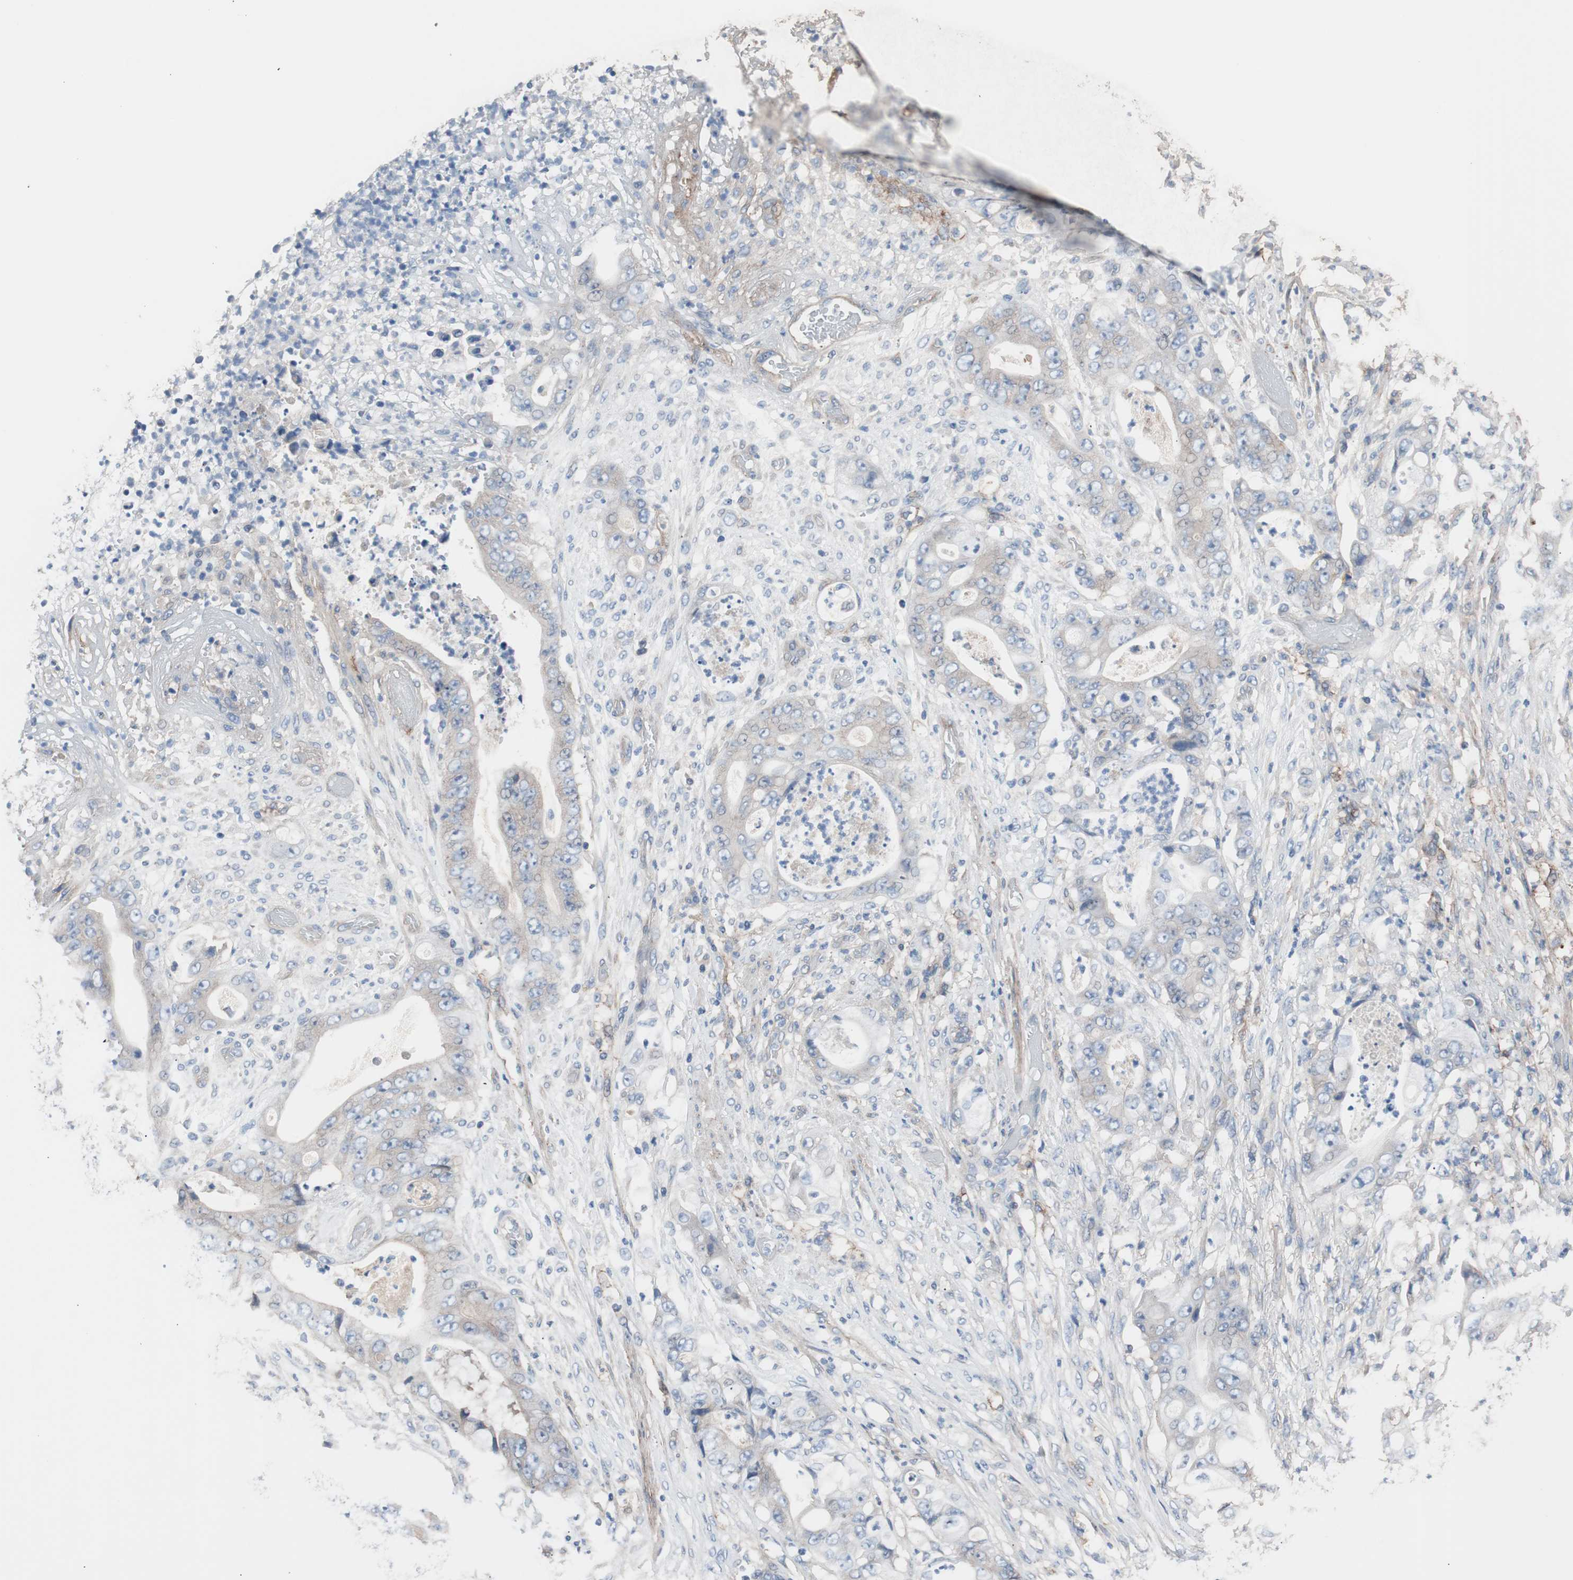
{"staining": {"intensity": "weak", "quantity": "25%-75%", "location": "cytoplasmic/membranous"}, "tissue": "stomach cancer", "cell_type": "Tumor cells", "image_type": "cancer", "snomed": [{"axis": "morphology", "description": "Adenocarcinoma, NOS"}, {"axis": "topography", "description": "Stomach"}], "caption": "High-magnification brightfield microscopy of stomach adenocarcinoma stained with DAB (brown) and counterstained with hematoxylin (blue). tumor cells exhibit weak cytoplasmic/membranous positivity is identified in about25%-75% of cells. (IHC, brightfield microscopy, high magnification).", "gene": "CD81", "patient": {"sex": "female", "age": 73}}